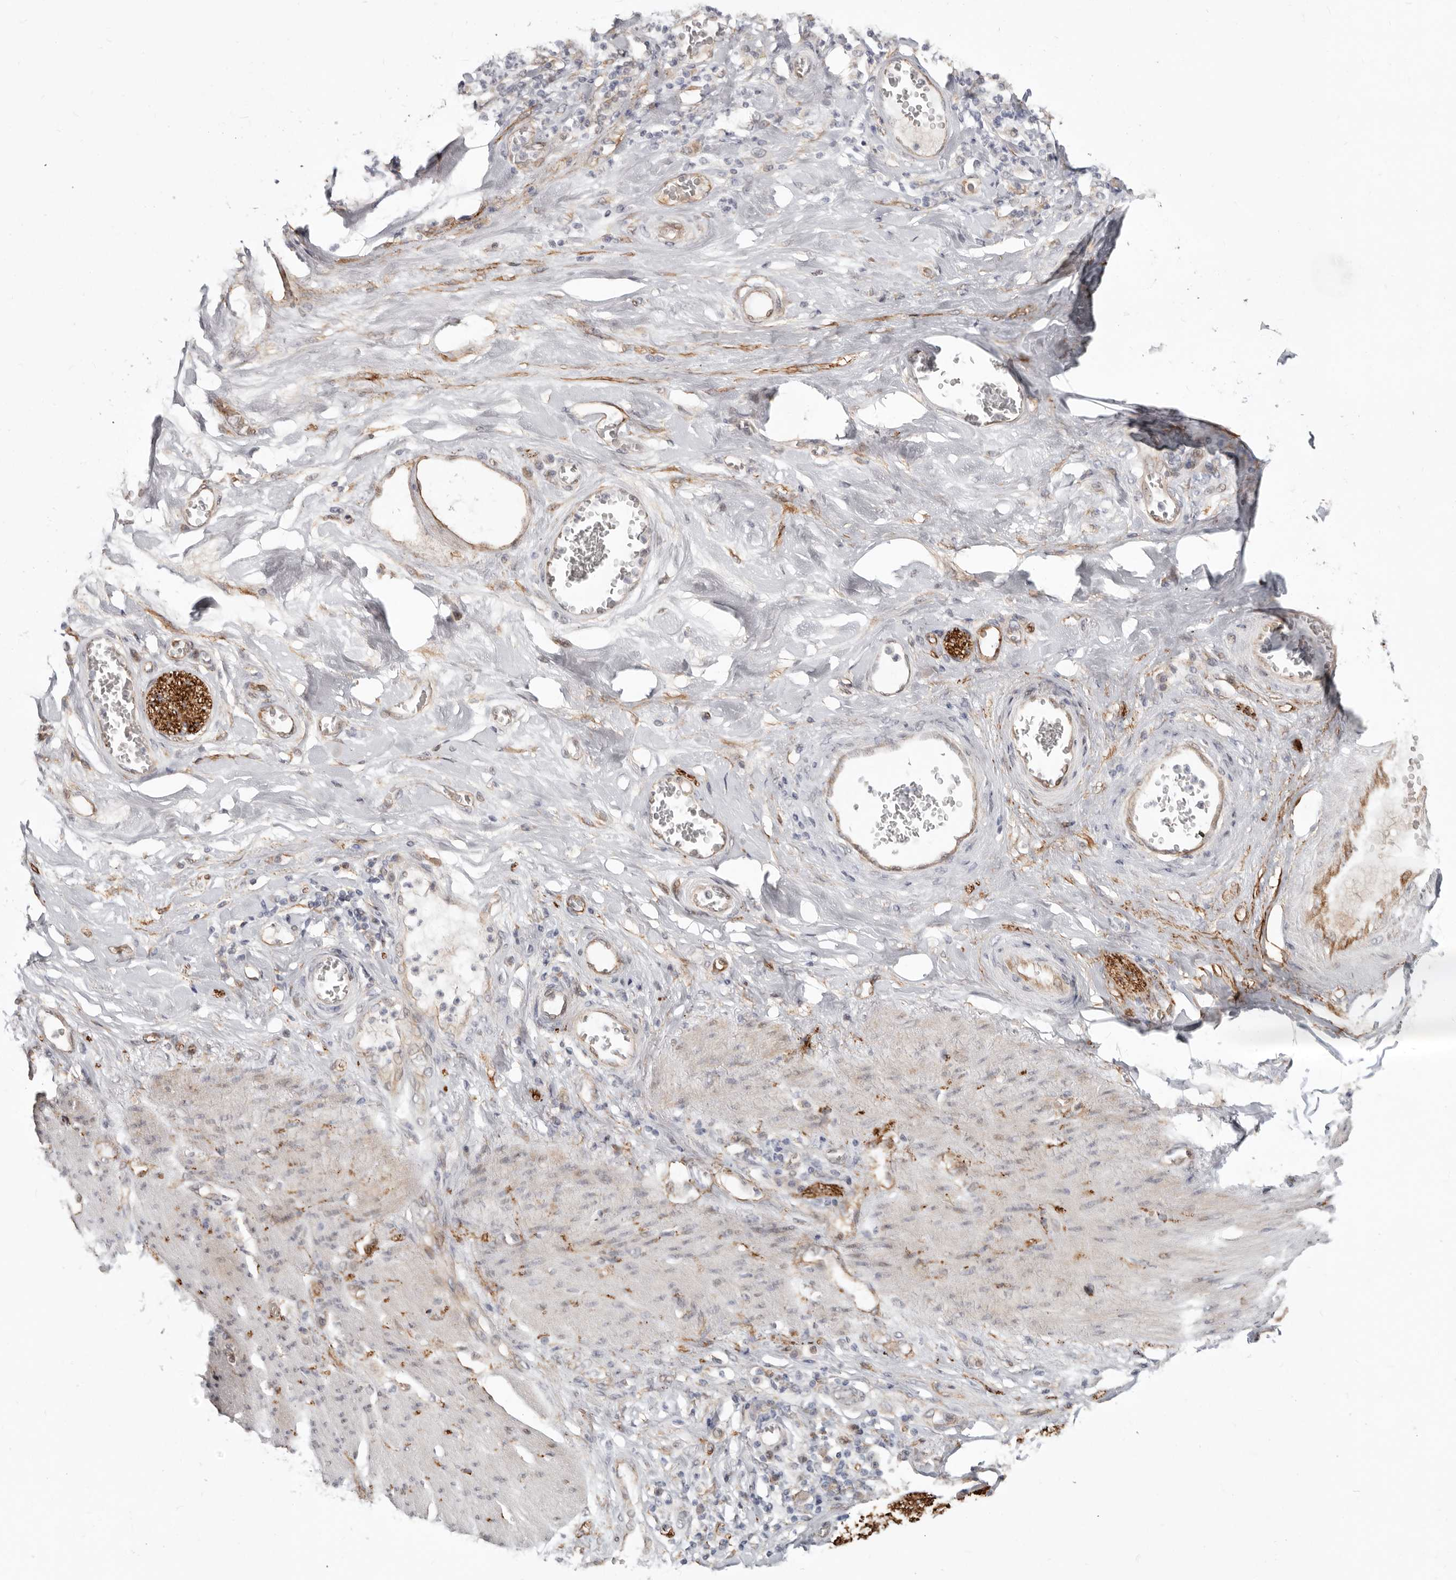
{"staining": {"intensity": "negative", "quantity": "none", "location": "none"}, "tissue": "stomach cancer", "cell_type": "Tumor cells", "image_type": "cancer", "snomed": [{"axis": "morphology", "description": "Adenocarcinoma, NOS"}, {"axis": "topography", "description": "Stomach"}], "caption": "DAB (3,3'-diaminobenzidine) immunohistochemical staining of human stomach cancer demonstrates no significant expression in tumor cells. The staining is performed using DAB brown chromogen with nuclei counter-stained in using hematoxylin.", "gene": "SZT2", "patient": {"sex": "female", "age": 73}}